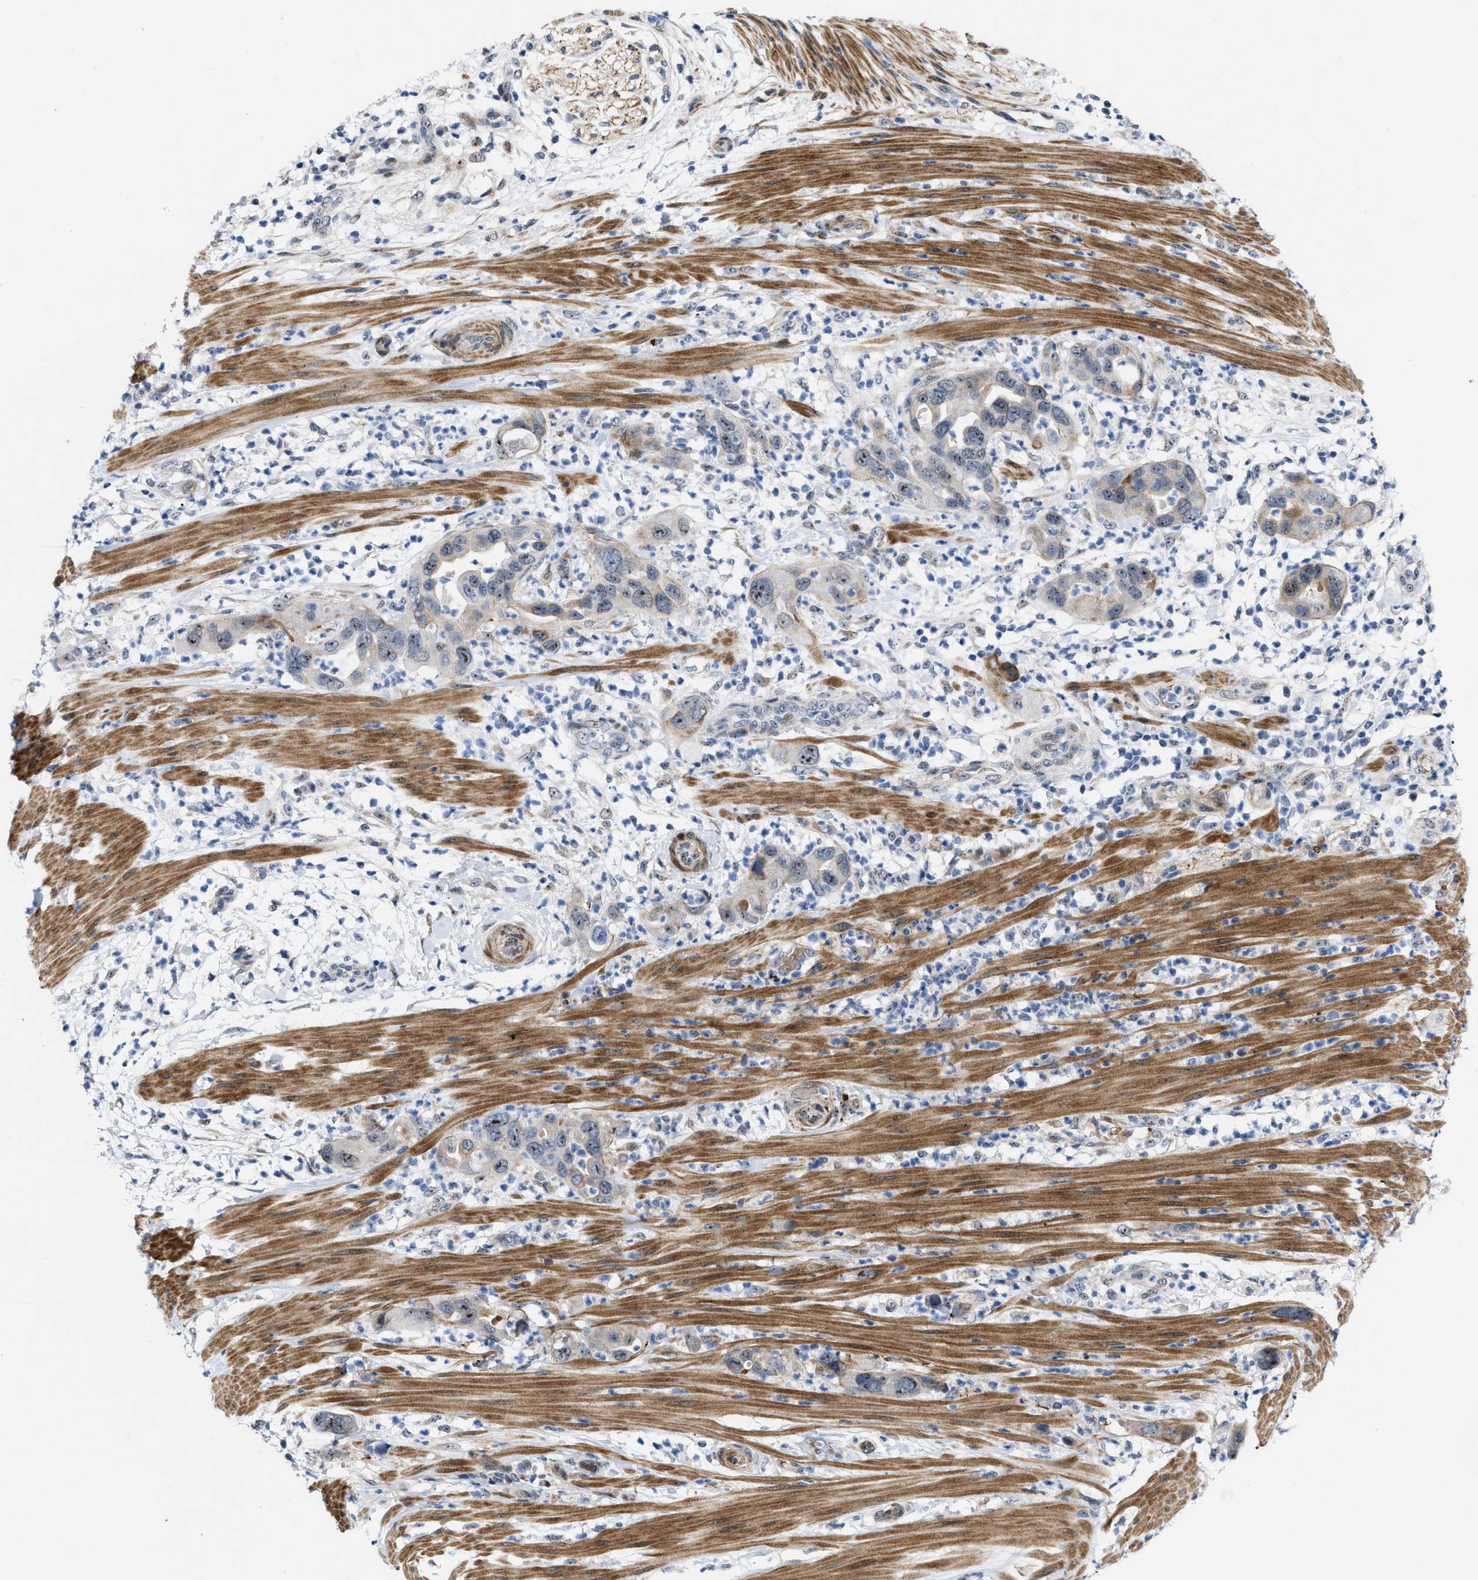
{"staining": {"intensity": "moderate", "quantity": "25%-75%", "location": "cytoplasmic/membranous,nuclear"}, "tissue": "pancreatic cancer", "cell_type": "Tumor cells", "image_type": "cancer", "snomed": [{"axis": "morphology", "description": "Adenocarcinoma, NOS"}, {"axis": "topography", "description": "Pancreas"}], "caption": "Human adenocarcinoma (pancreatic) stained with a protein marker demonstrates moderate staining in tumor cells.", "gene": "POLR1F", "patient": {"sex": "female", "age": 71}}